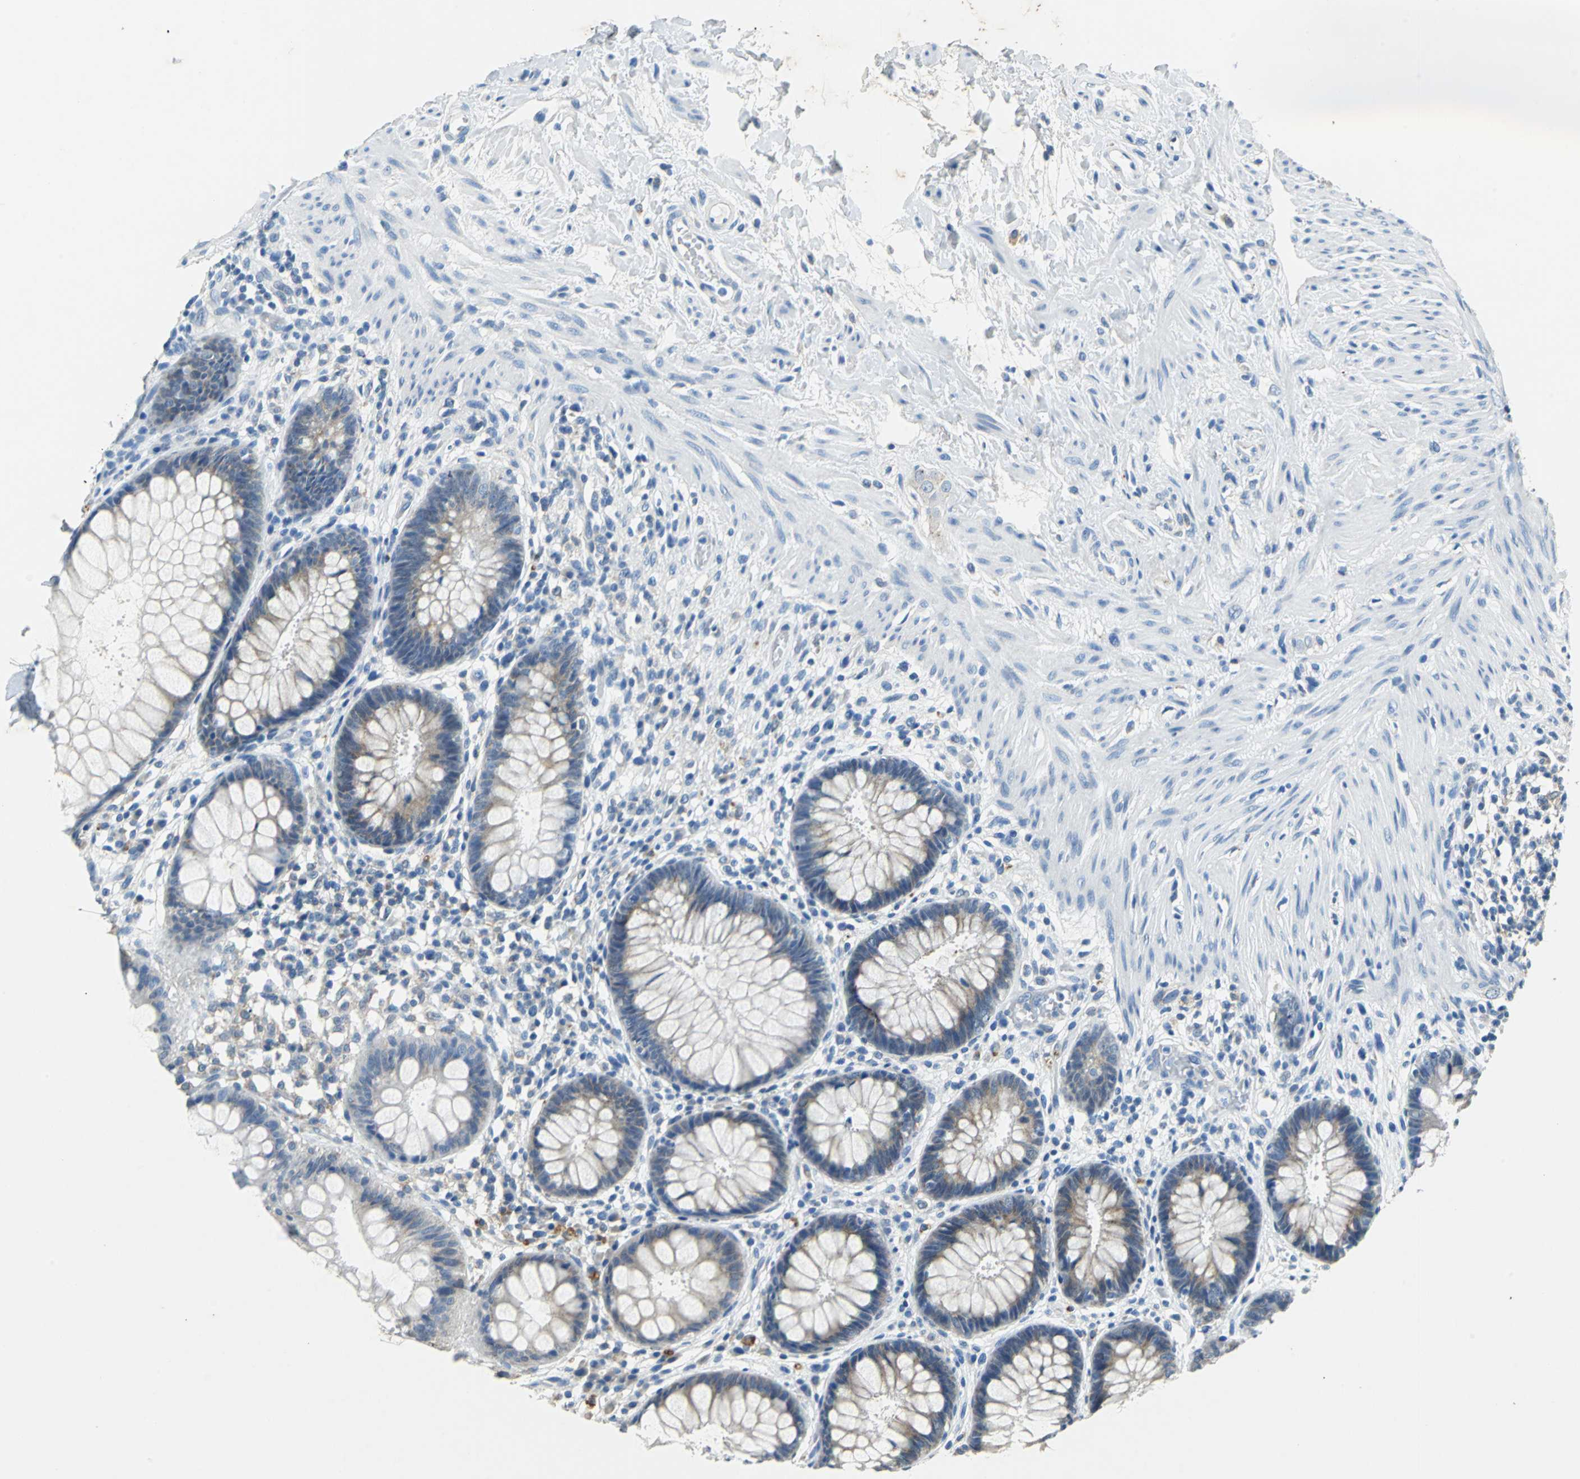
{"staining": {"intensity": "weak", "quantity": ">75%", "location": "cytoplasmic/membranous"}, "tissue": "rectum", "cell_type": "Glandular cells", "image_type": "normal", "snomed": [{"axis": "morphology", "description": "Normal tissue, NOS"}, {"axis": "topography", "description": "Rectum"}], "caption": "Glandular cells exhibit low levels of weak cytoplasmic/membranous expression in approximately >75% of cells in unremarkable rectum. Immunohistochemistry (ihc) stains the protein in brown and the nuclei are stained blue.", "gene": "TEX264", "patient": {"sex": "female", "age": 46}}